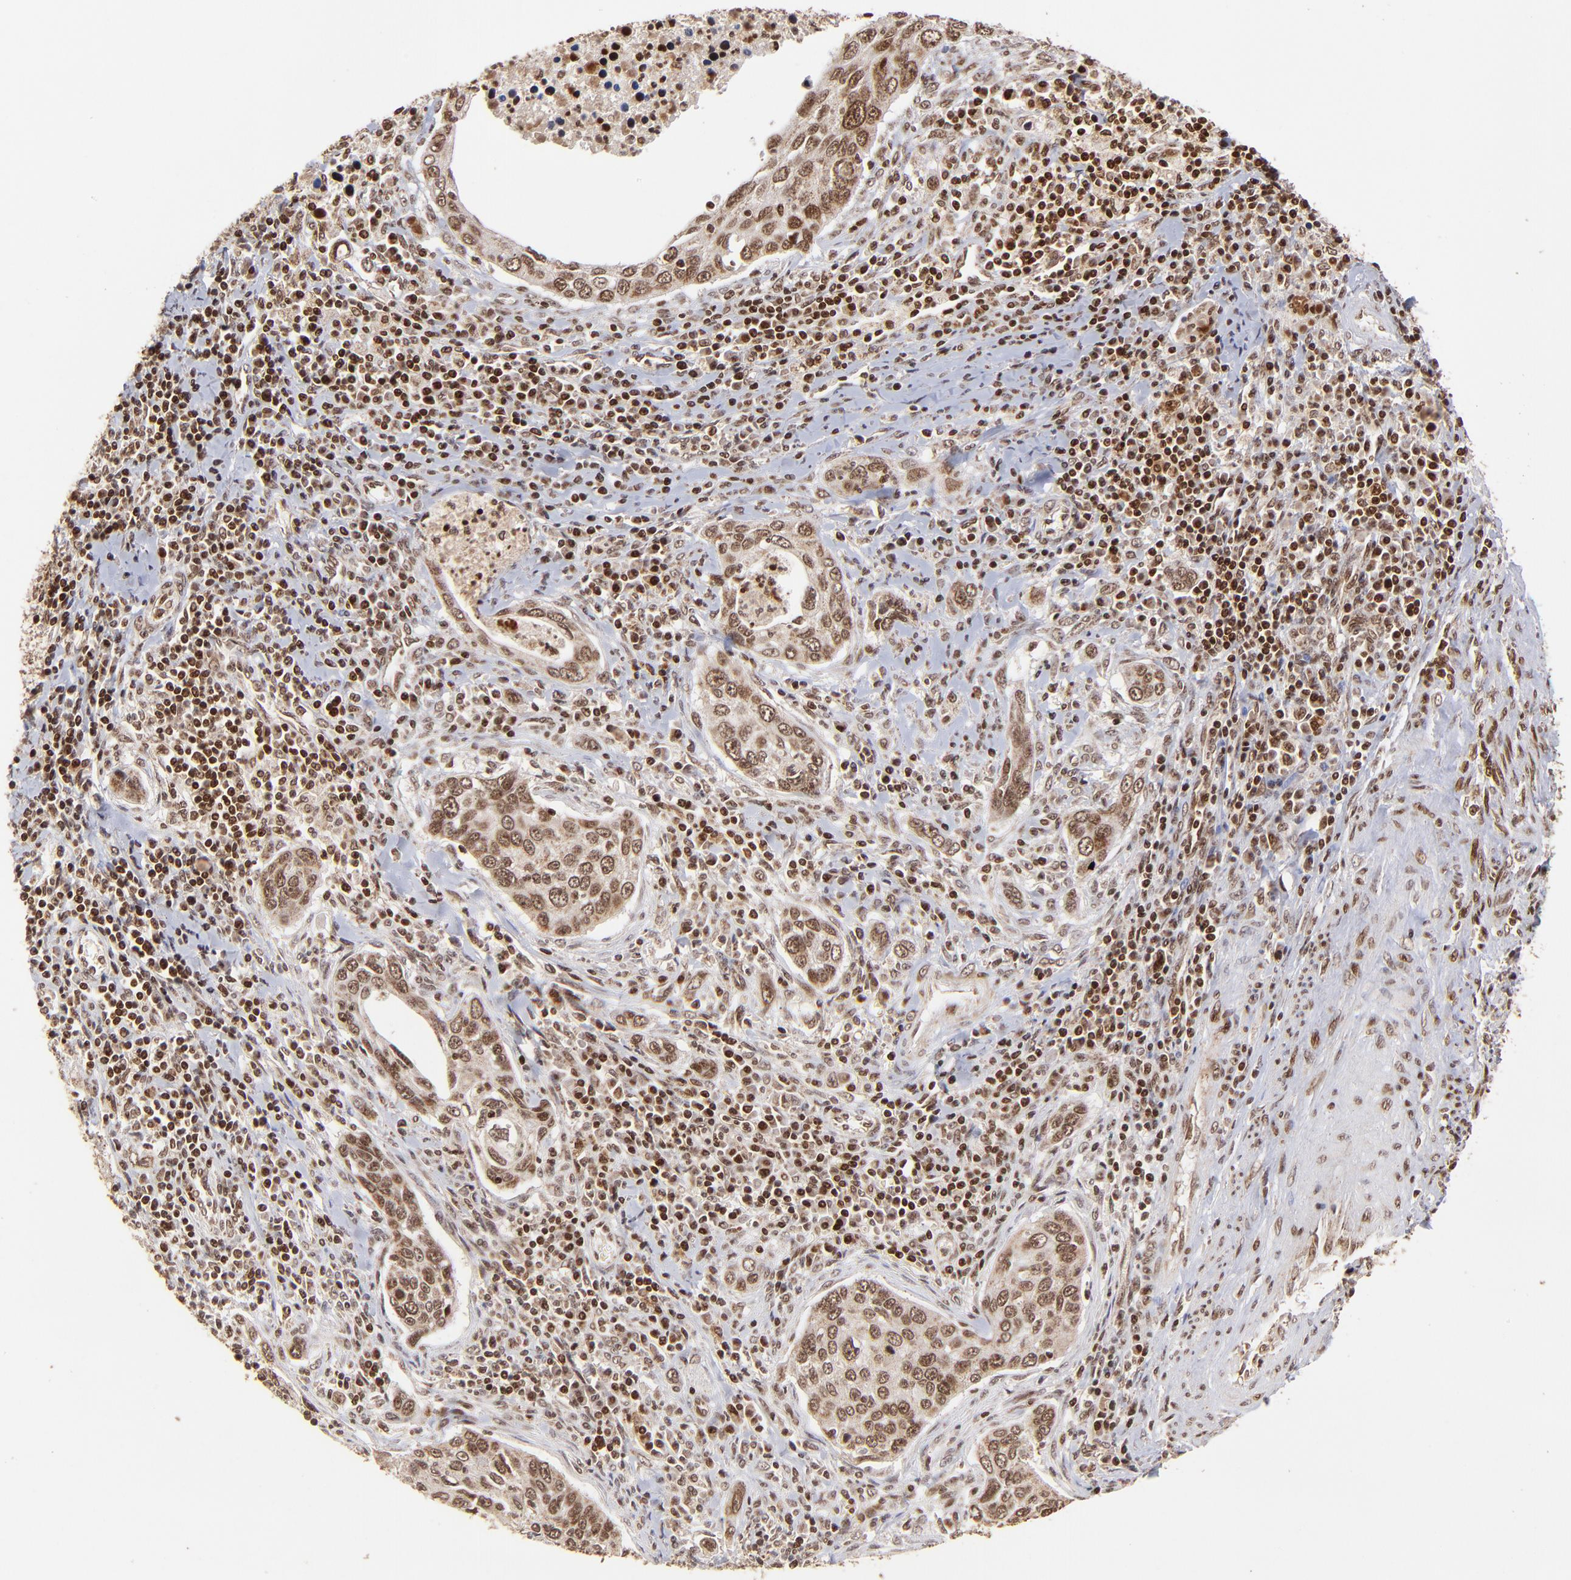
{"staining": {"intensity": "strong", "quantity": ">75%", "location": "cytoplasmic/membranous,nuclear"}, "tissue": "cervical cancer", "cell_type": "Tumor cells", "image_type": "cancer", "snomed": [{"axis": "morphology", "description": "Squamous cell carcinoma, NOS"}, {"axis": "topography", "description": "Cervix"}], "caption": "Human squamous cell carcinoma (cervical) stained with a brown dye reveals strong cytoplasmic/membranous and nuclear positive expression in approximately >75% of tumor cells.", "gene": "MED15", "patient": {"sex": "female", "age": 53}}